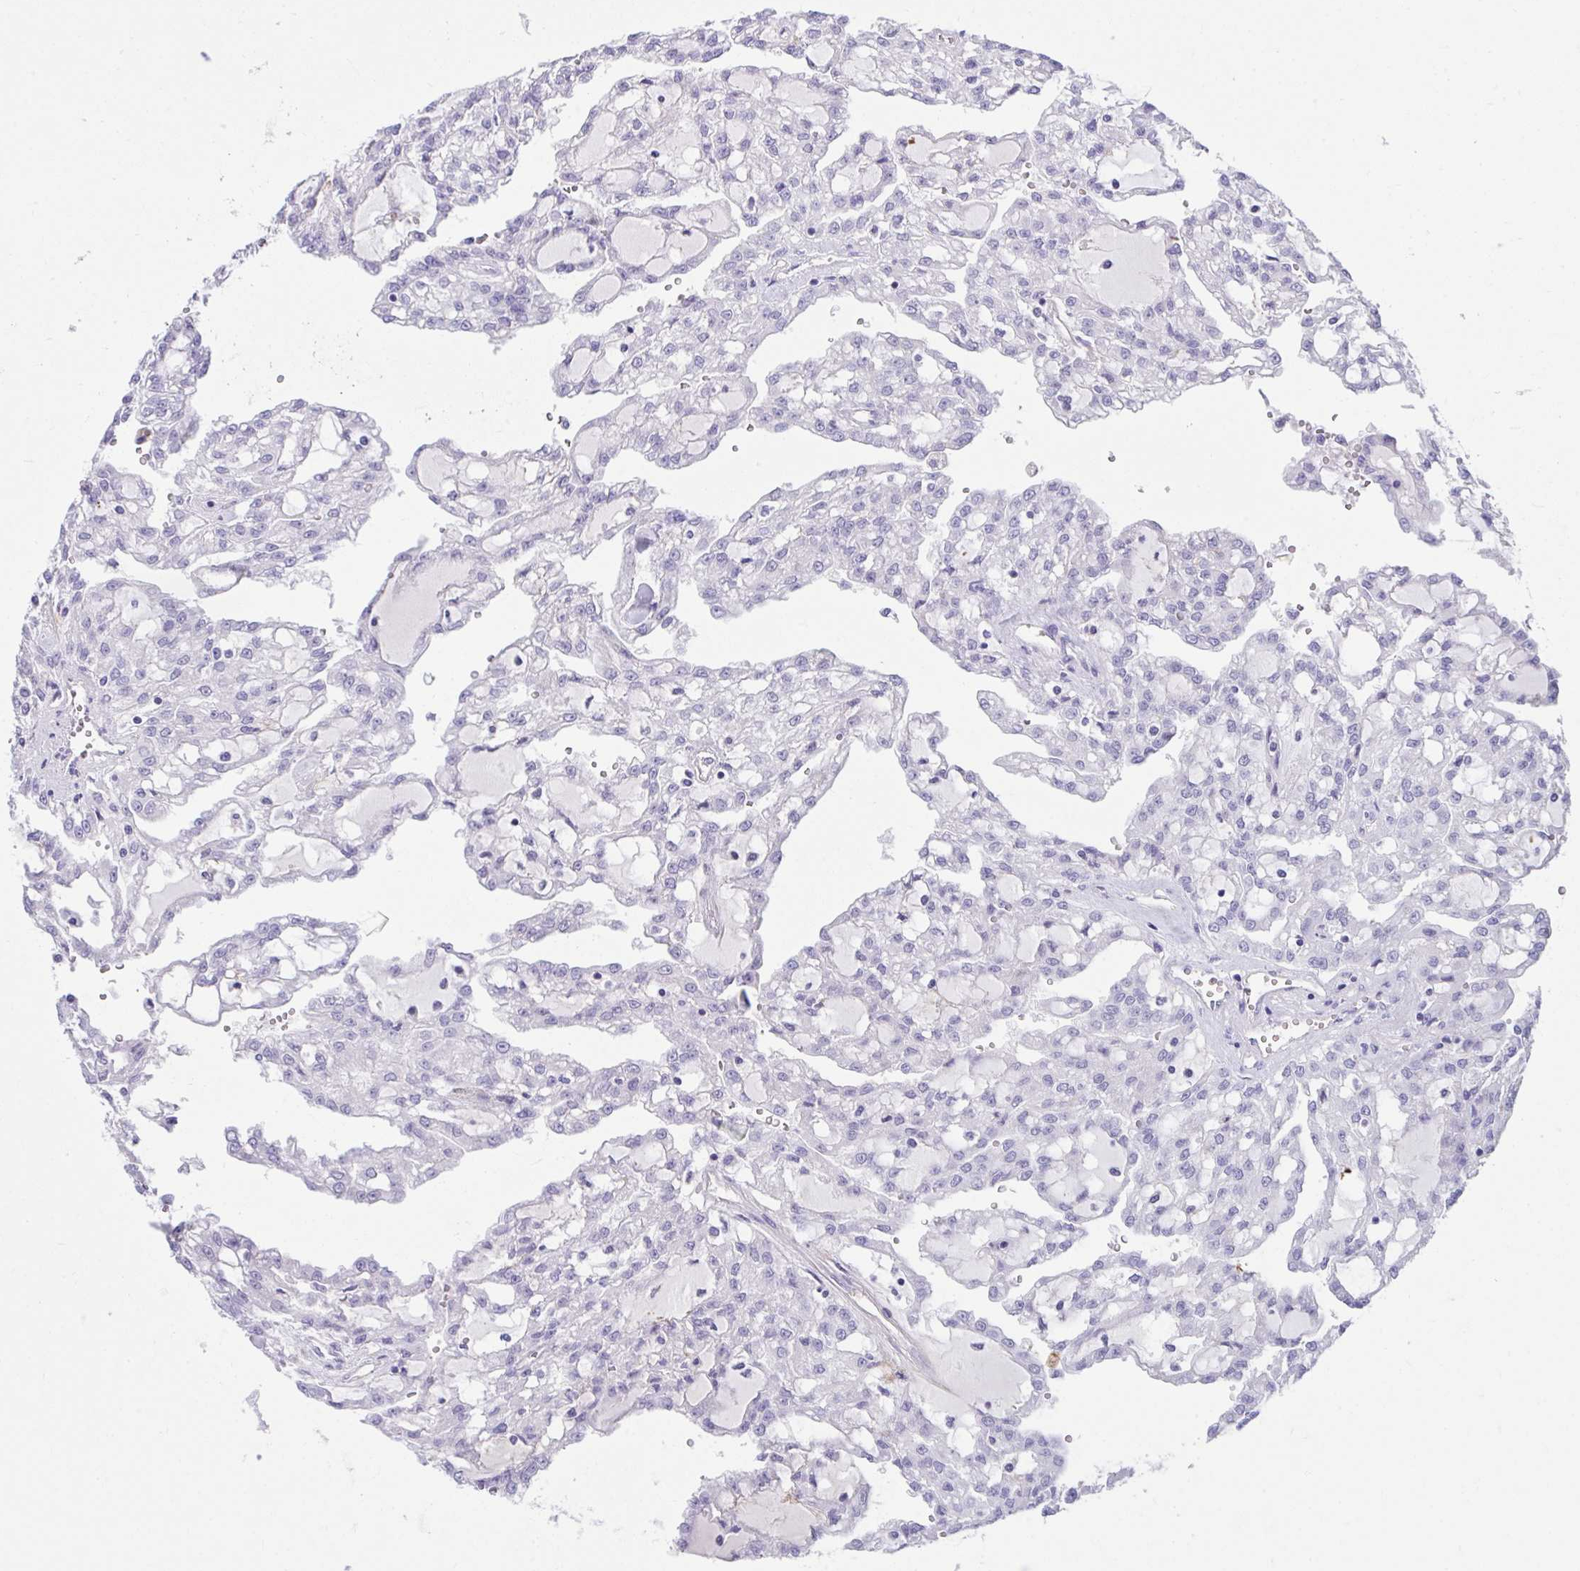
{"staining": {"intensity": "negative", "quantity": "none", "location": "none"}, "tissue": "renal cancer", "cell_type": "Tumor cells", "image_type": "cancer", "snomed": [{"axis": "morphology", "description": "Adenocarcinoma, NOS"}, {"axis": "topography", "description": "Kidney"}], "caption": "Renal cancer (adenocarcinoma) stained for a protein using immunohistochemistry reveals no expression tumor cells.", "gene": "PIGZ", "patient": {"sex": "male", "age": 63}}